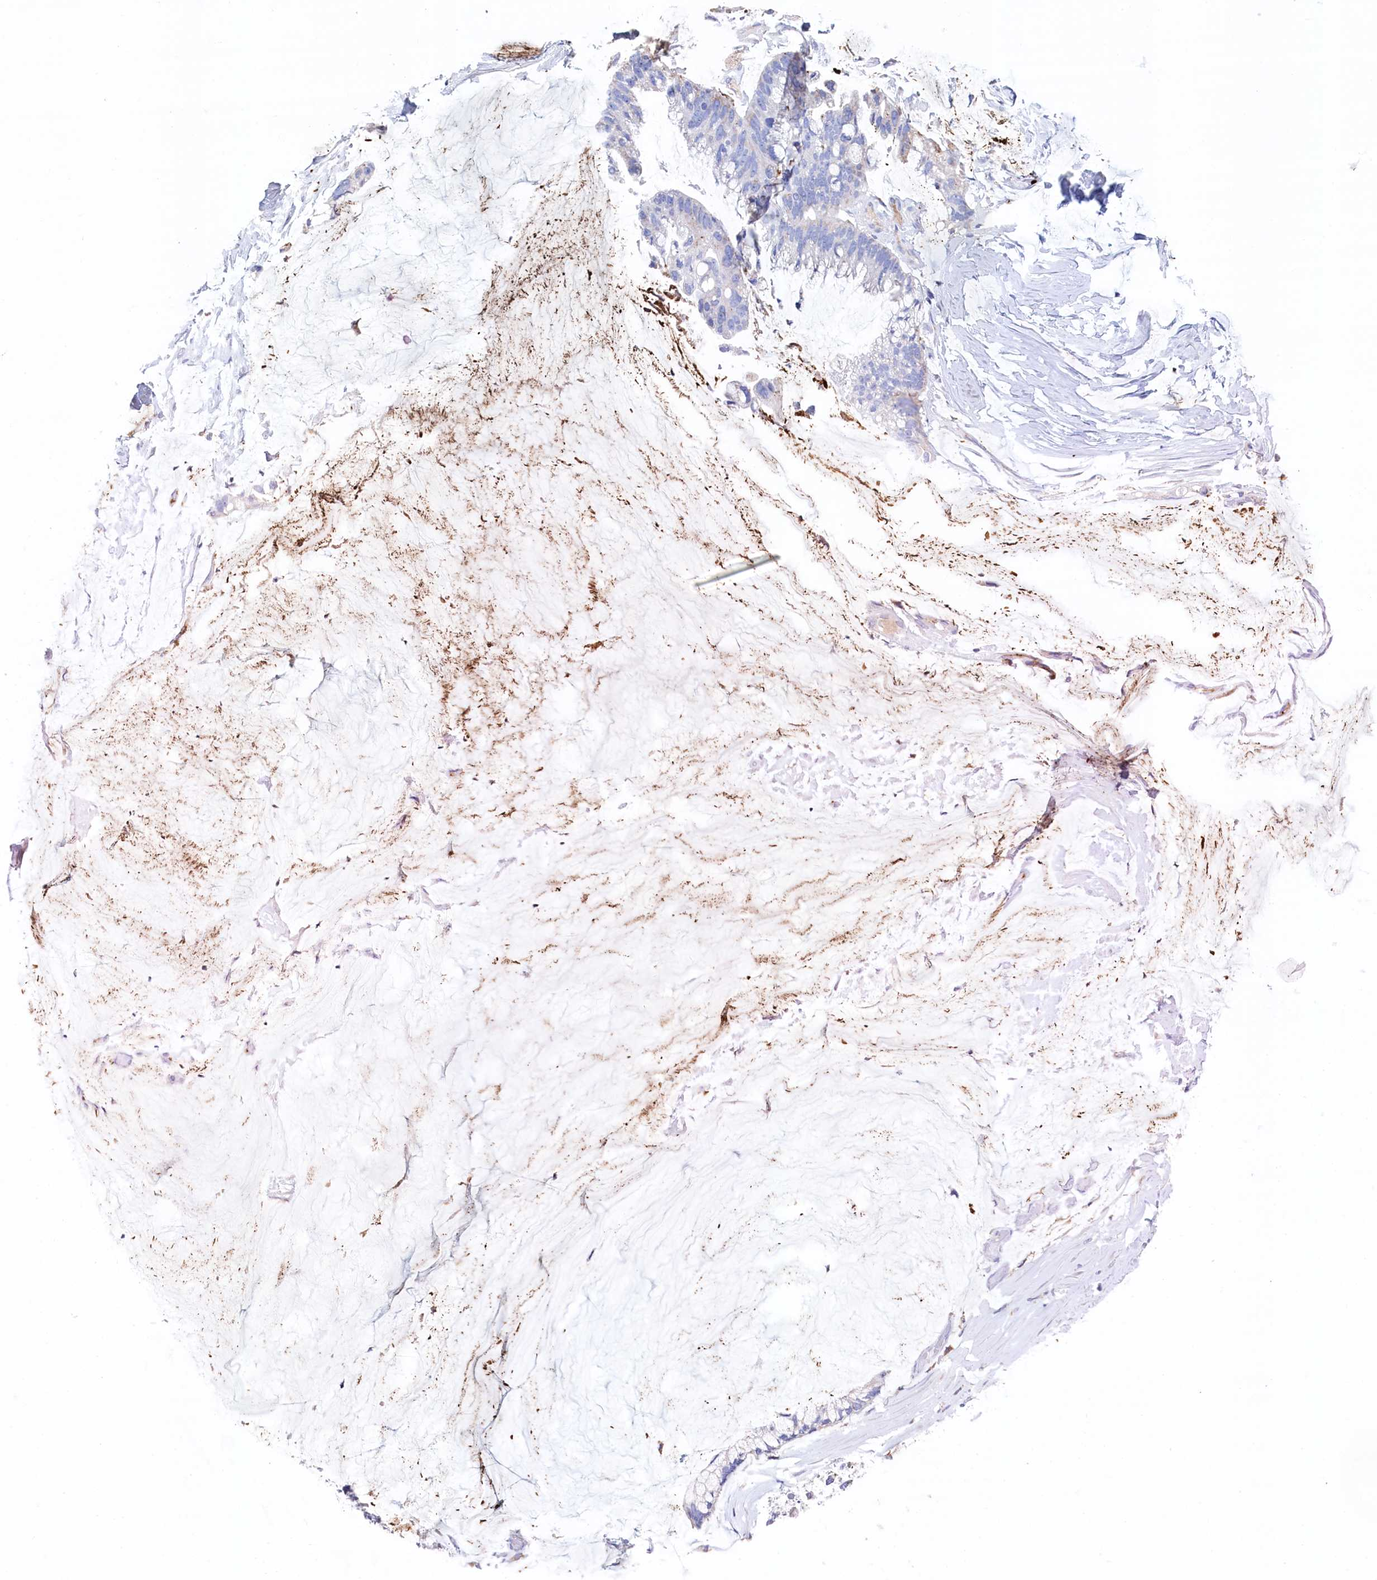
{"staining": {"intensity": "negative", "quantity": "none", "location": "none"}, "tissue": "ovarian cancer", "cell_type": "Tumor cells", "image_type": "cancer", "snomed": [{"axis": "morphology", "description": "Cystadenocarcinoma, mucinous, NOS"}, {"axis": "topography", "description": "Ovary"}], "caption": "Immunohistochemistry (IHC) of human ovarian cancer displays no expression in tumor cells.", "gene": "C12orf73", "patient": {"sex": "female", "age": 39}}